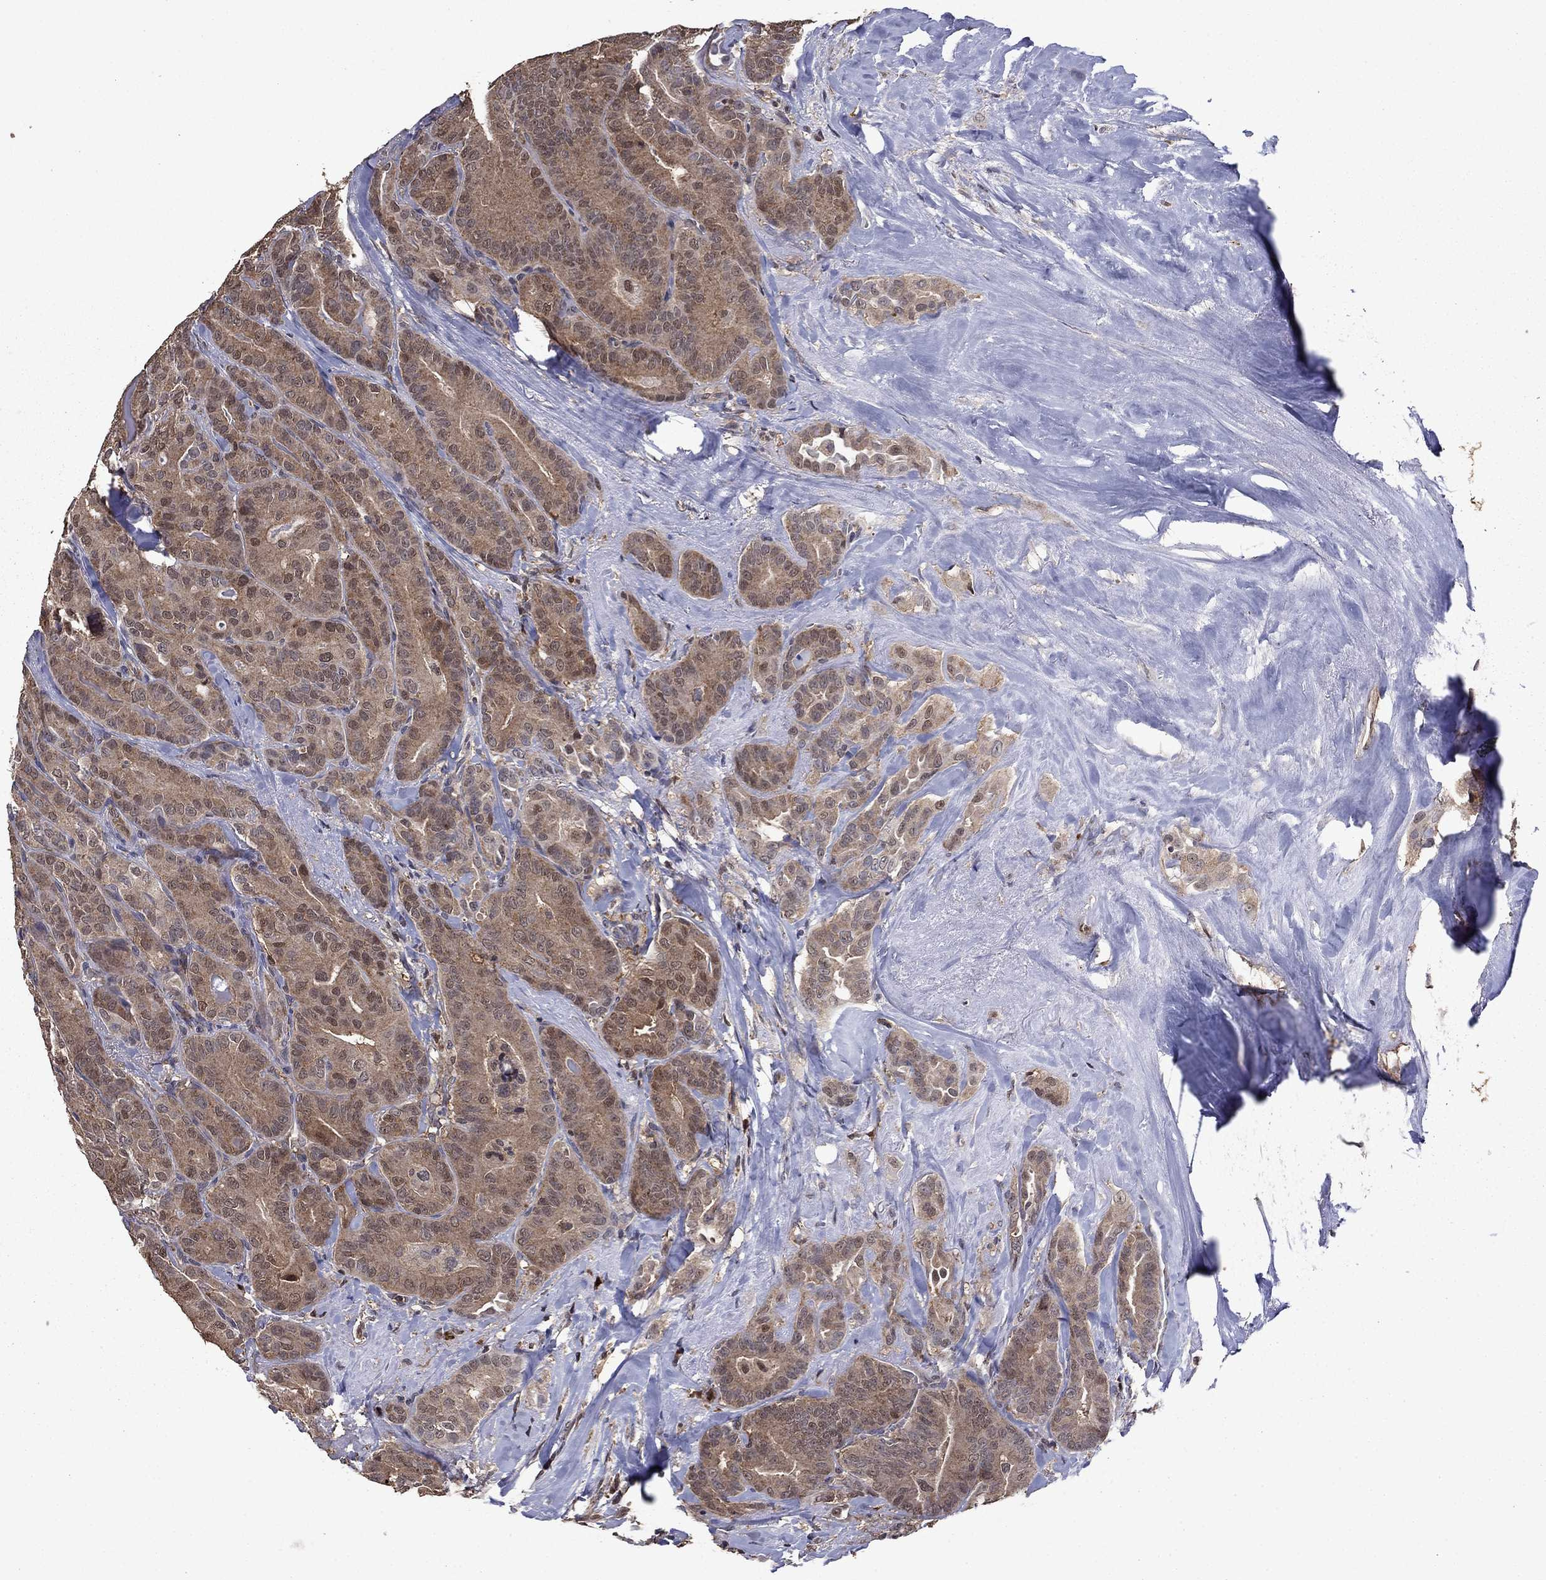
{"staining": {"intensity": "weak", "quantity": ">75%", "location": "cytoplasmic/membranous"}, "tissue": "thyroid cancer", "cell_type": "Tumor cells", "image_type": "cancer", "snomed": [{"axis": "morphology", "description": "Papillary adenocarcinoma, NOS"}, {"axis": "topography", "description": "Thyroid gland"}], "caption": "Protein staining of papillary adenocarcinoma (thyroid) tissue shows weak cytoplasmic/membranous staining in approximately >75% of tumor cells.", "gene": "APPBP2", "patient": {"sex": "male", "age": 61}}